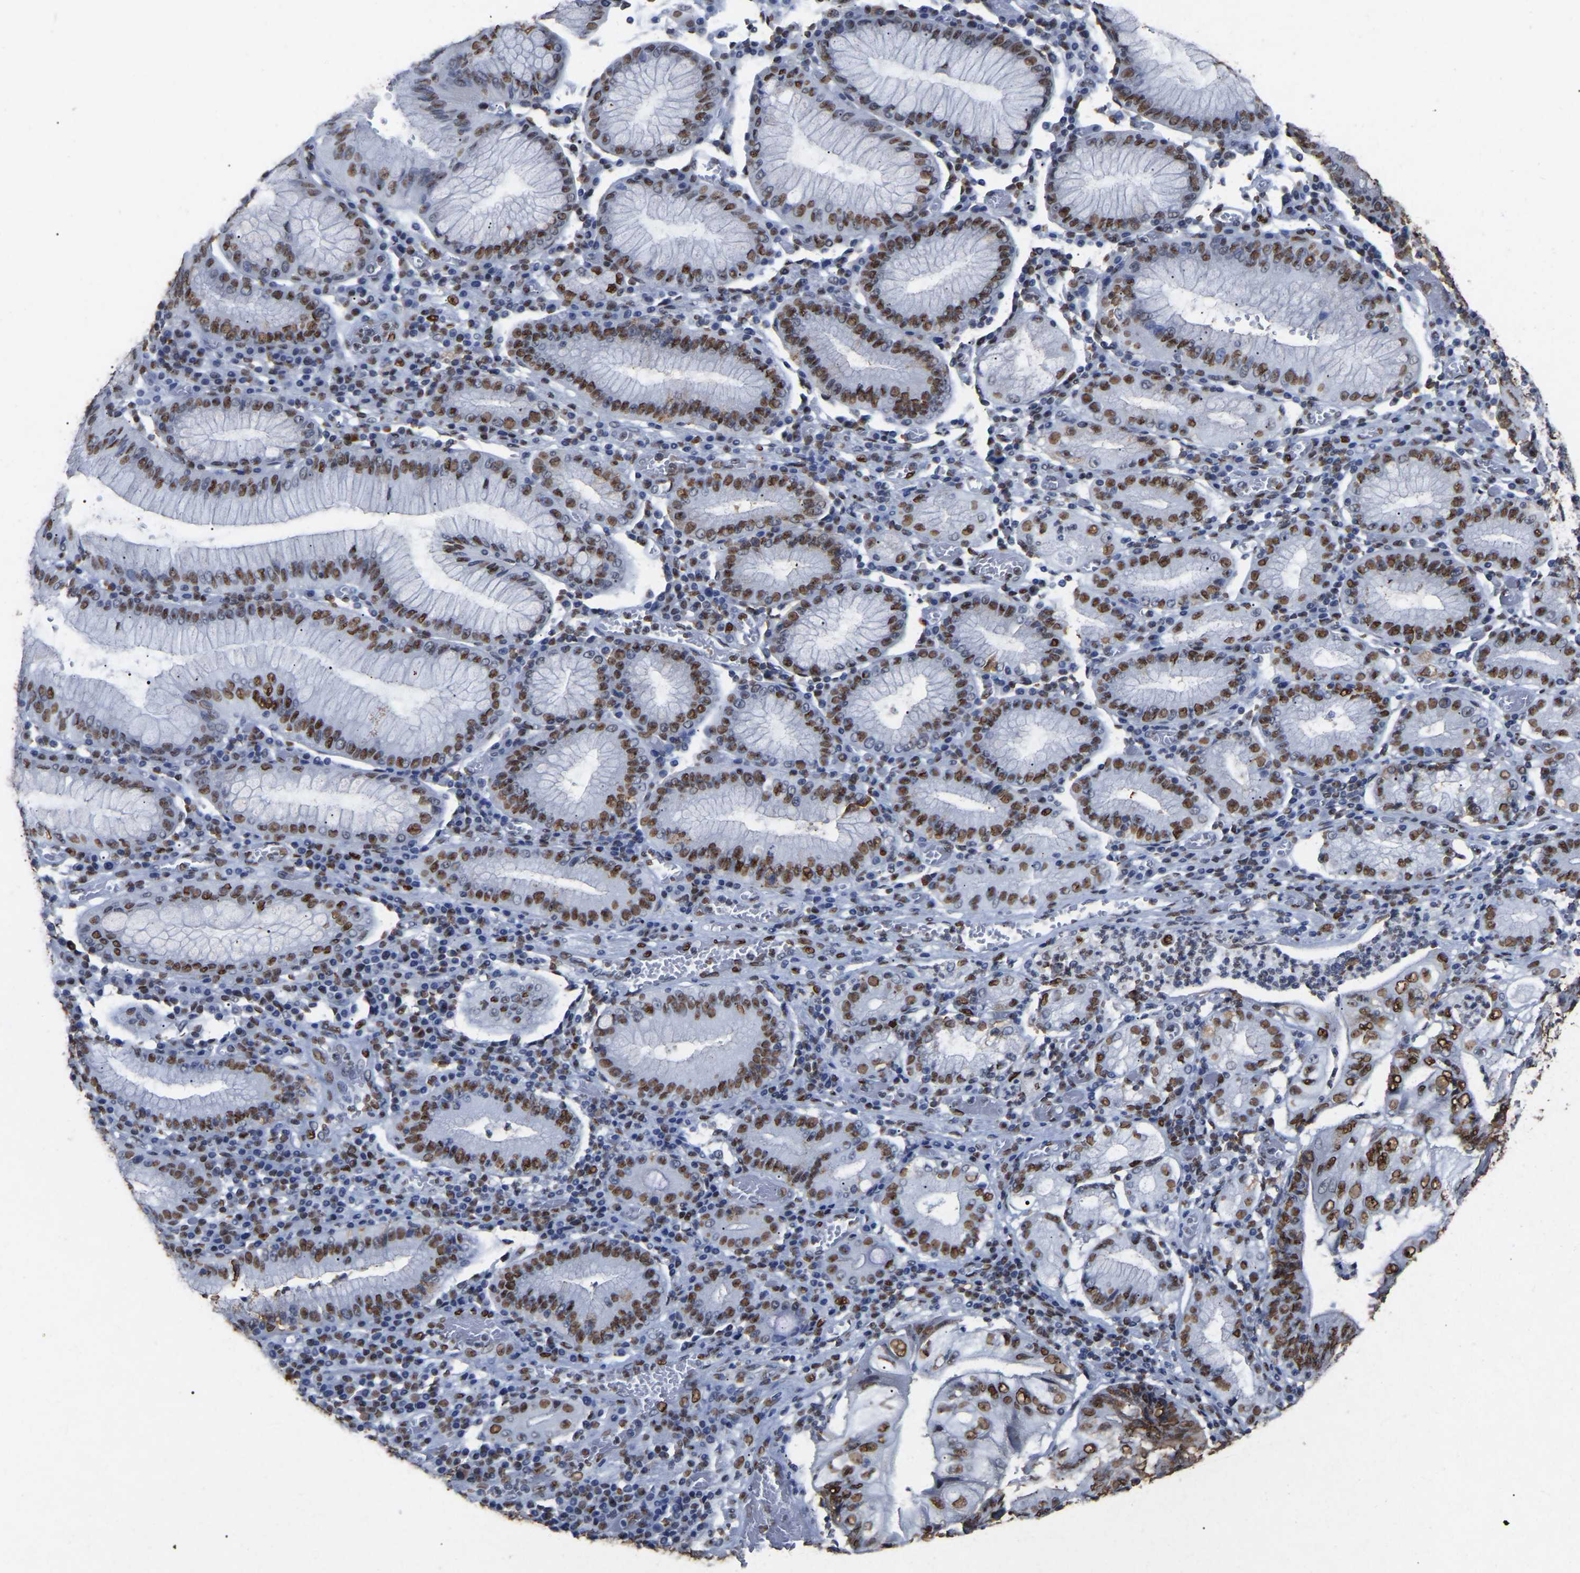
{"staining": {"intensity": "strong", "quantity": ">75%", "location": "nuclear"}, "tissue": "stomach cancer", "cell_type": "Tumor cells", "image_type": "cancer", "snomed": [{"axis": "morphology", "description": "Adenocarcinoma, NOS"}, {"axis": "topography", "description": "Stomach"}], "caption": "Human adenocarcinoma (stomach) stained with a brown dye demonstrates strong nuclear positive staining in about >75% of tumor cells.", "gene": "RBL2", "patient": {"sex": "female", "age": 73}}